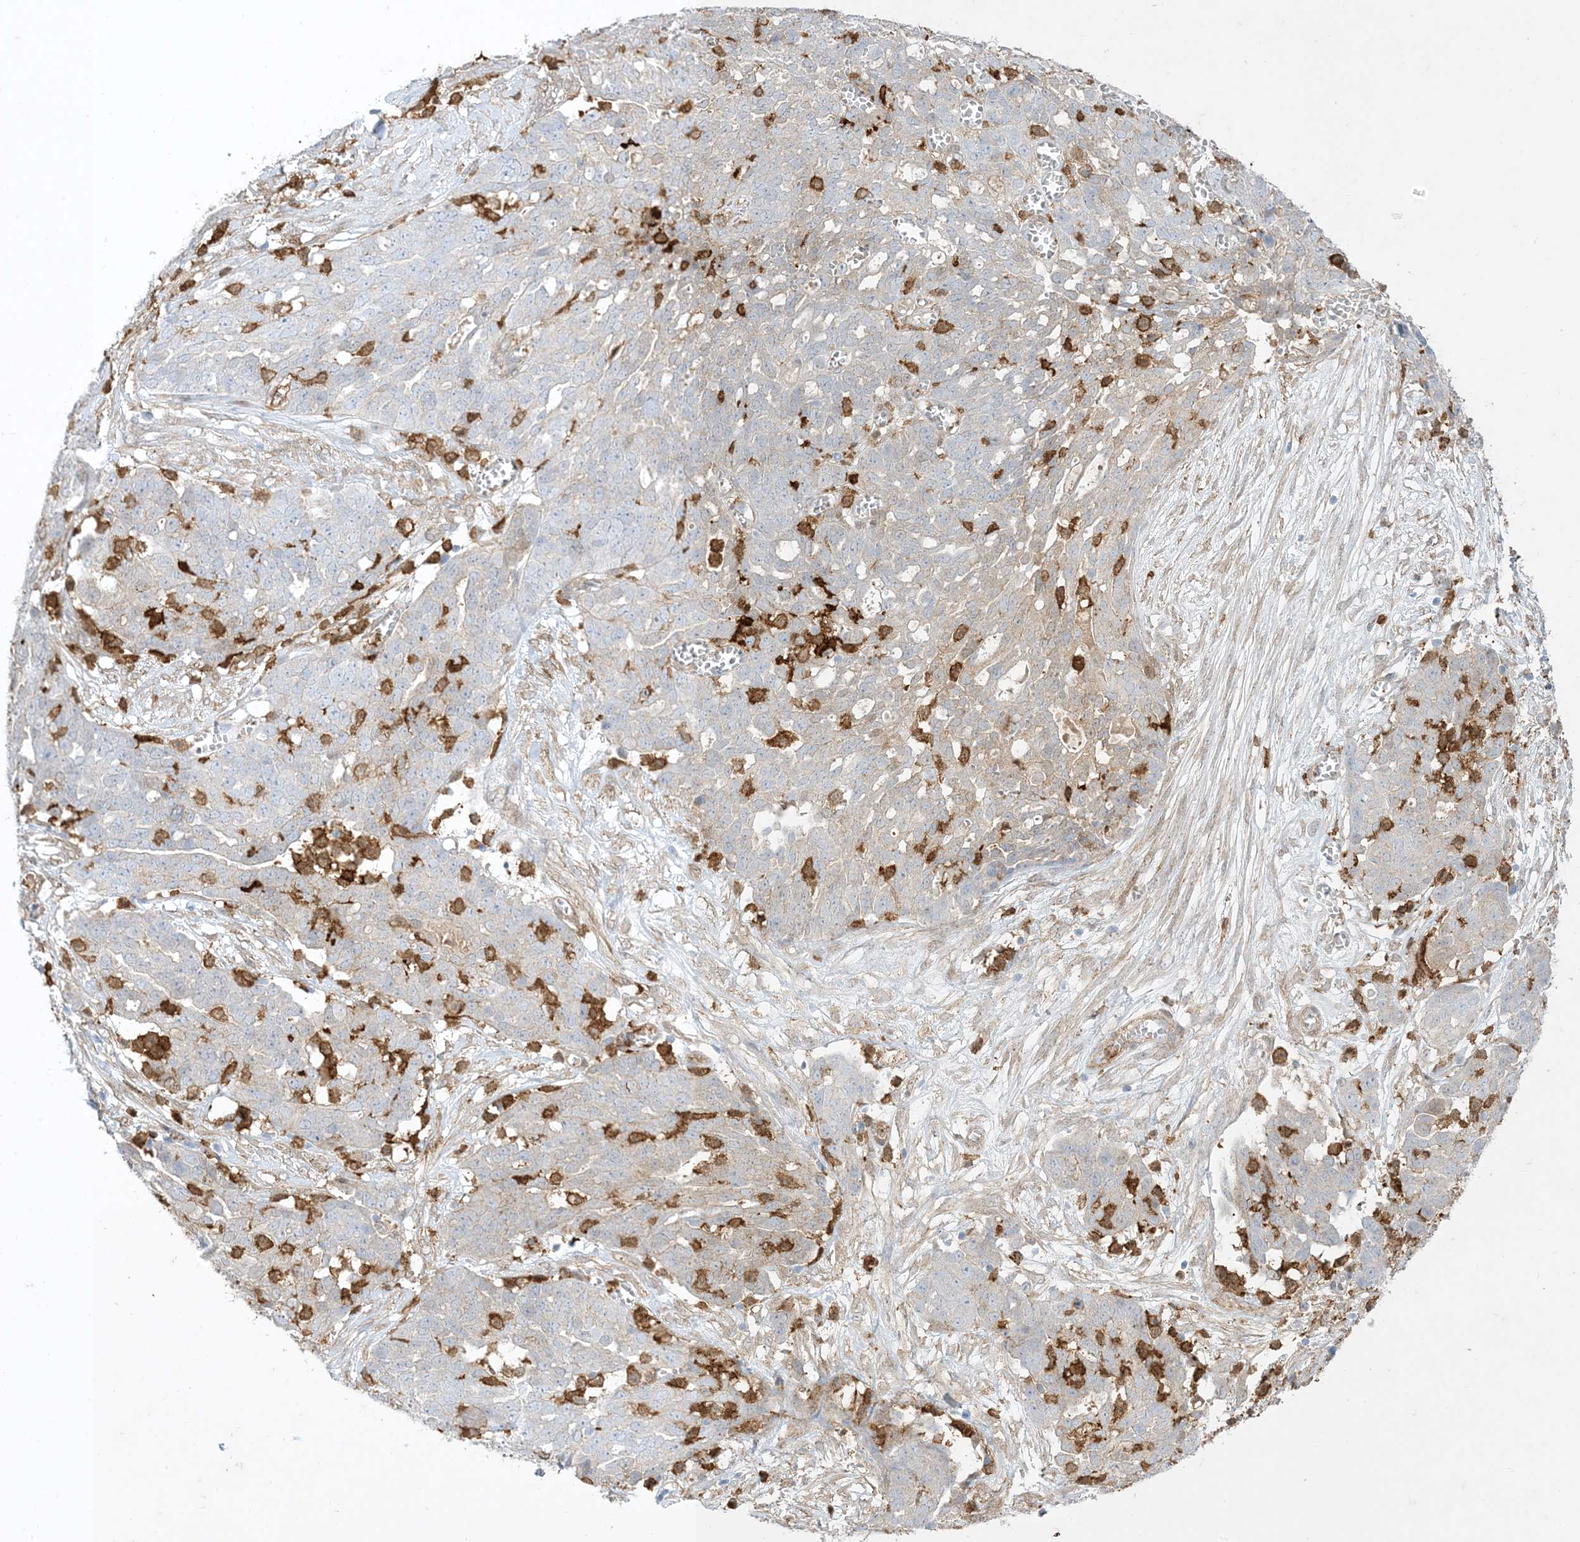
{"staining": {"intensity": "weak", "quantity": "<25%", "location": "cytoplasmic/membranous"}, "tissue": "ovarian cancer", "cell_type": "Tumor cells", "image_type": "cancer", "snomed": [{"axis": "morphology", "description": "Cystadenocarcinoma, serous, NOS"}, {"axis": "topography", "description": "Soft tissue"}, {"axis": "topography", "description": "Ovary"}], "caption": "IHC photomicrograph of ovarian serous cystadenocarcinoma stained for a protein (brown), which demonstrates no expression in tumor cells.", "gene": "GSN", "patient": {"sex": "female", "age": 57}}